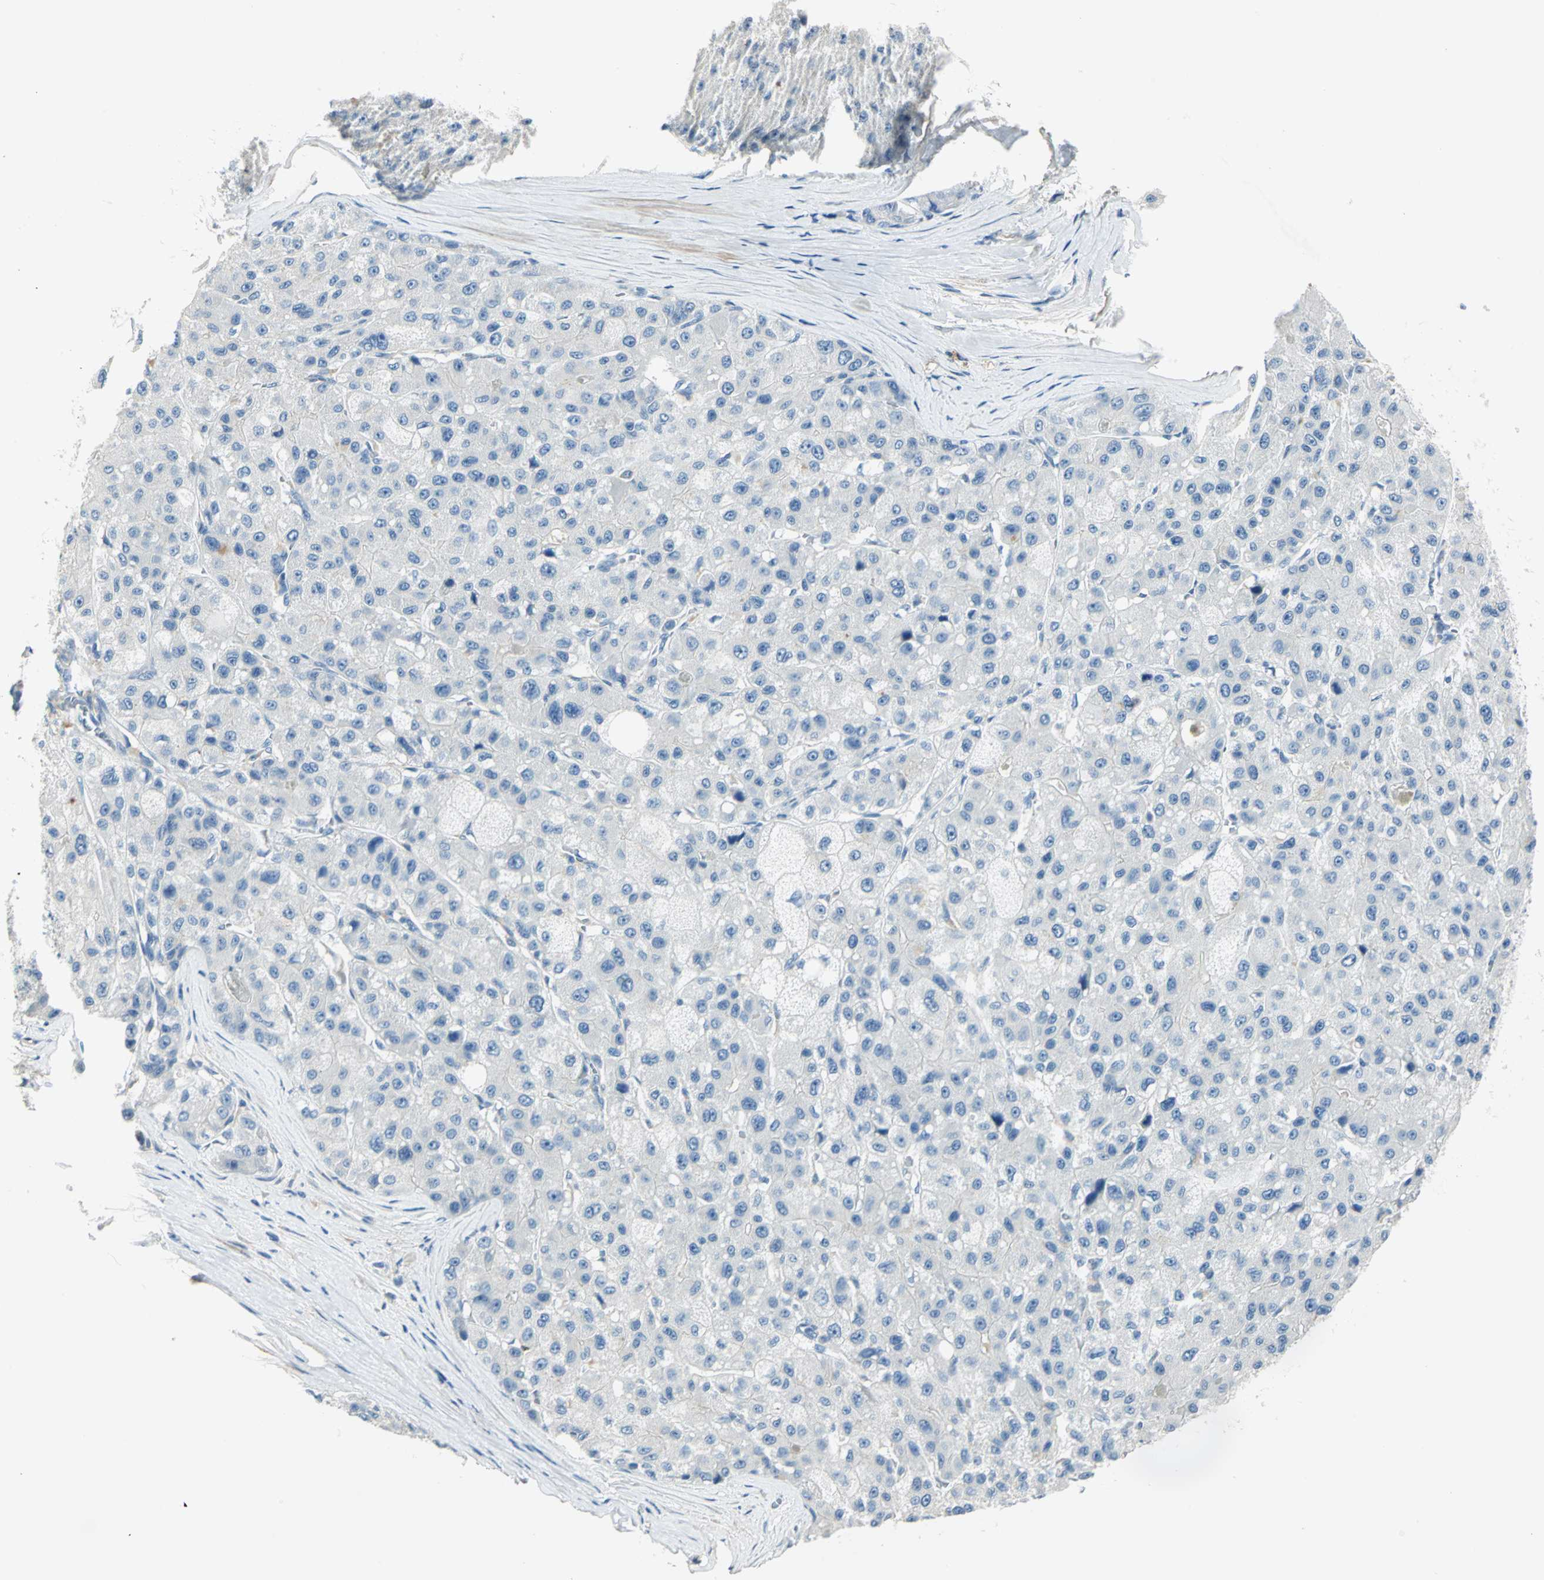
{"staining": {"intensity": "negative", "quantity": "none", "location": "none"}, "tissue": "liver cancer", "cell_type": "Tumor cells", "image_type": "cancer", "snomed": [{"axis": "morphology", "description": "Carcinoma, Hepatocellular, NOS"}, {"axis": "topography", "description": "Liver"}], "caption": "DAB (3,3'-diaminobenzidine) immunohistochemical staining of liver cancer (hepatocellular carcinoma) reveals no significant staining in tumor cells.", "gene": "UCHL1", "patient": {"sex": "male", "age": 80}}